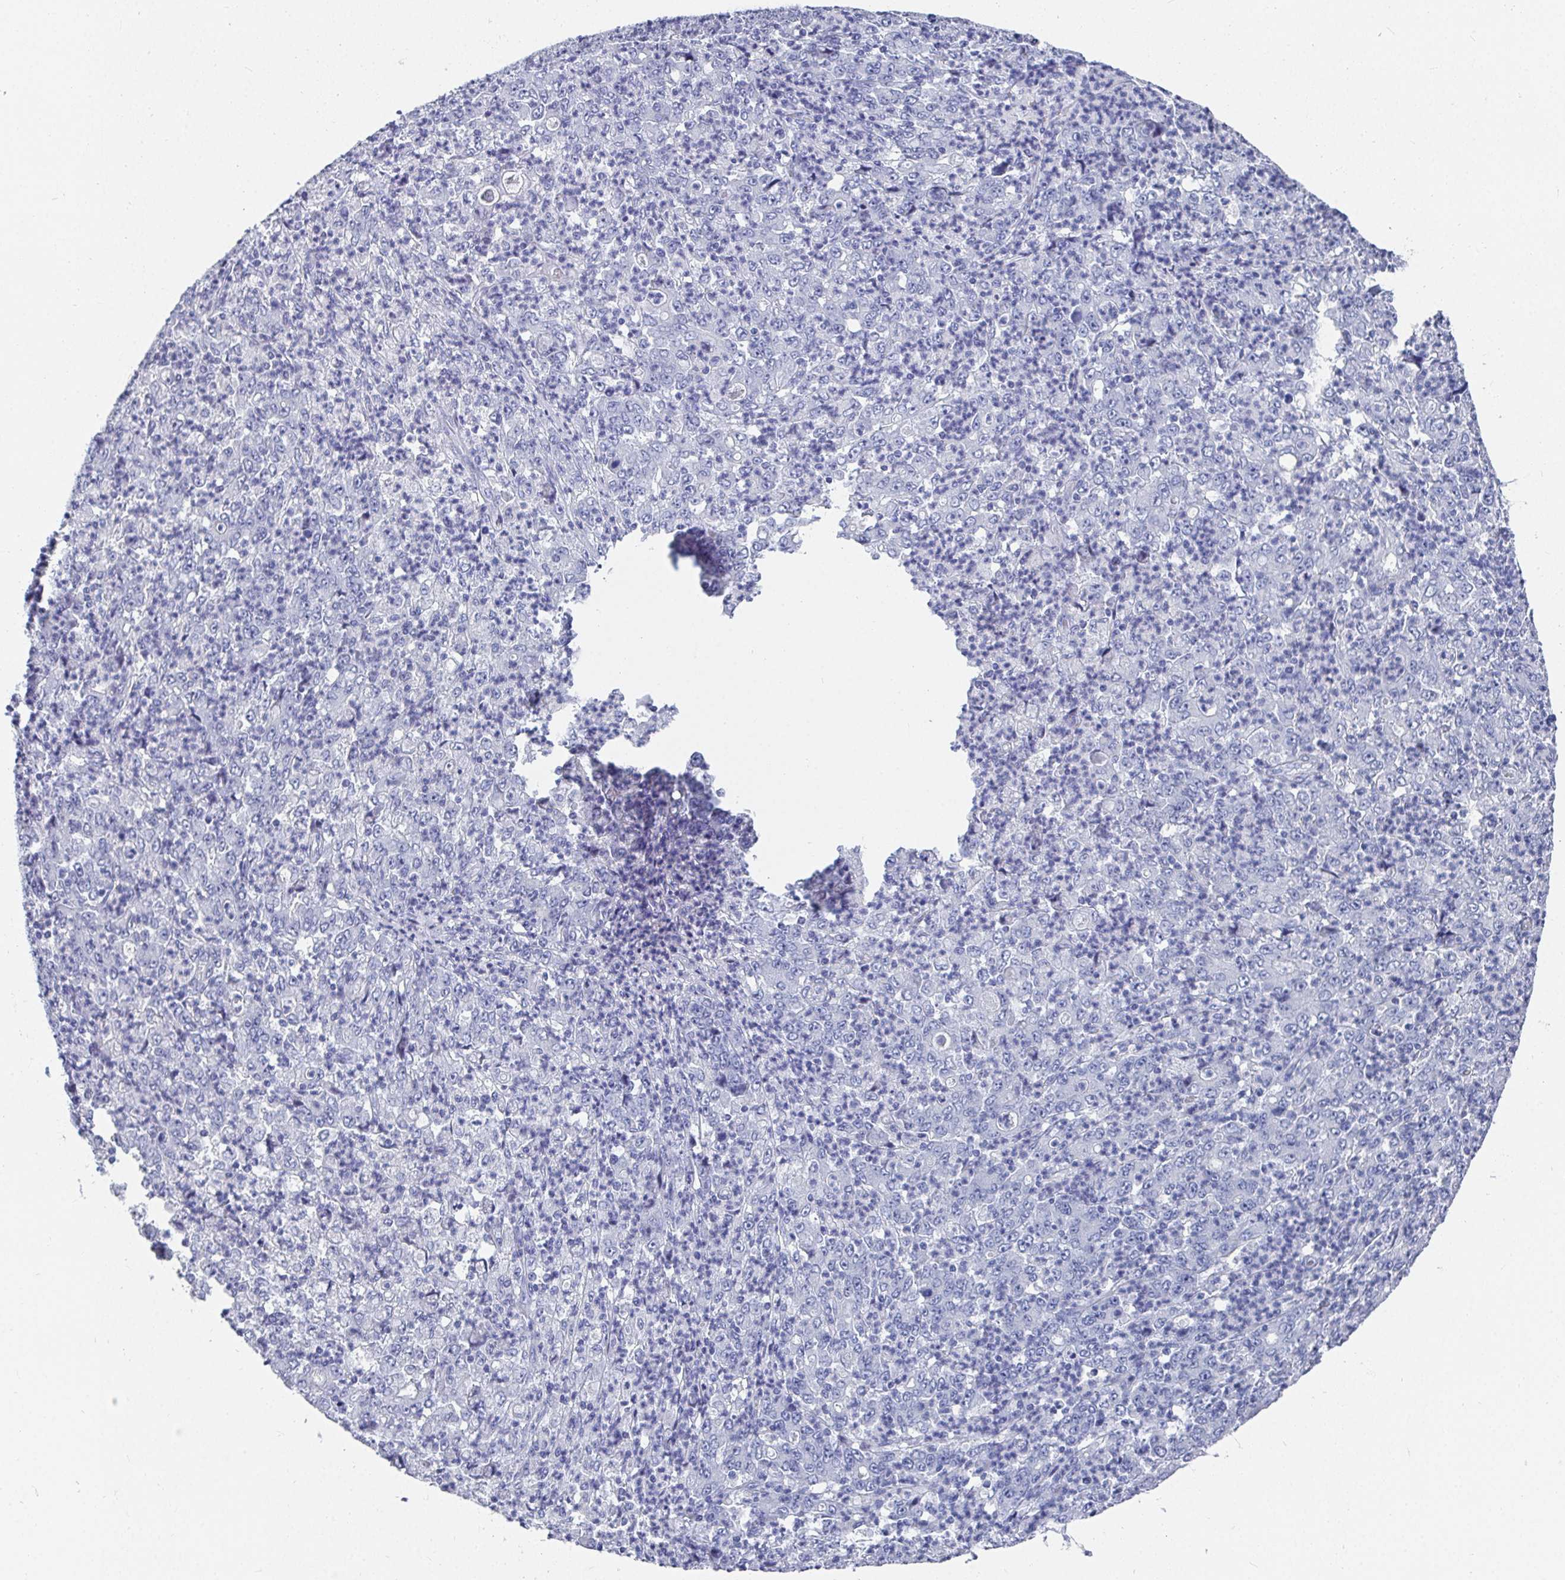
{"staining": {"intensity": "negative", "quantity": "none", "location": "none"}, "tissue": "stomach cancer", "cell_type": "Tumor cells", "image_type": "cancer", "snomed": [{"axis": "morphology", "description": "Adenocarcinoma, NOS"}, {"axis": "topography", "description": "Stomach, lower"}], "caption": "IHC photomicrograph of stomach cancer (adenocarcinoma) stained for a protein (brown), which displays no positivity in tumor cells.", "gene": "GRIA1", "patient": {"sex": "female", "age": 71}}